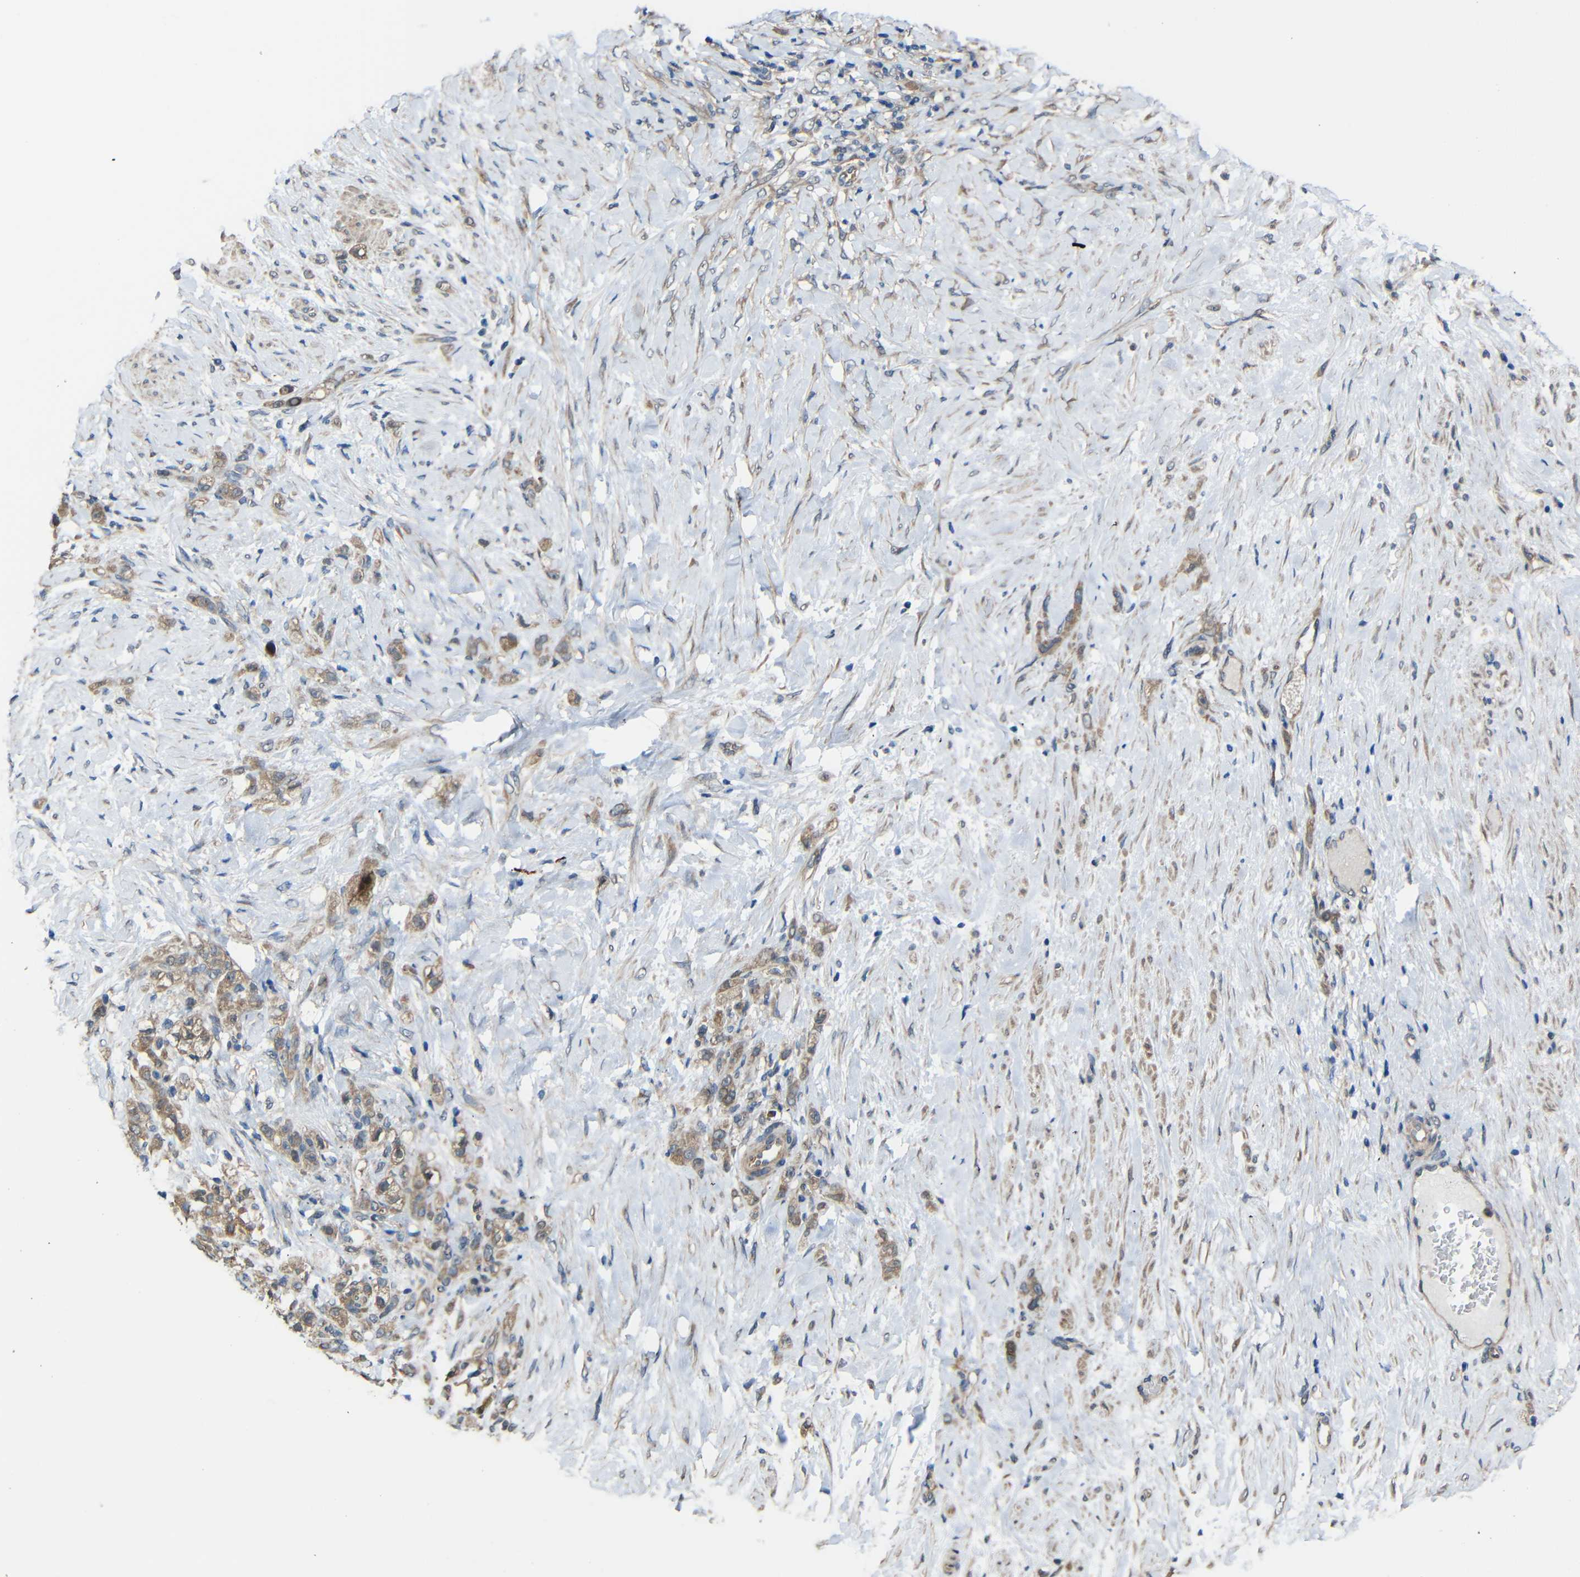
{"staining": {"intensity": "weak", "quantity": ">75%", "location": "cytoplasmic/membranous"}, "tissue": "stomach cancer", "cell_type": "Tumor cells", "image_type": "cancer", "snomed": [{"axis": "morphology", "description": "Adenocarcinoma, NOS"}, {"axis": "topography", "description": "Stomach"}], "caption": "Adenocarcinoma (stomach) was stained to show a protein in brown. There is low levels of weak cytoplasmic/membranous positivity in approximately >75% of tumor cells.", "gene": "CHST9", "patient": {"sex": "male", "age": 82}}